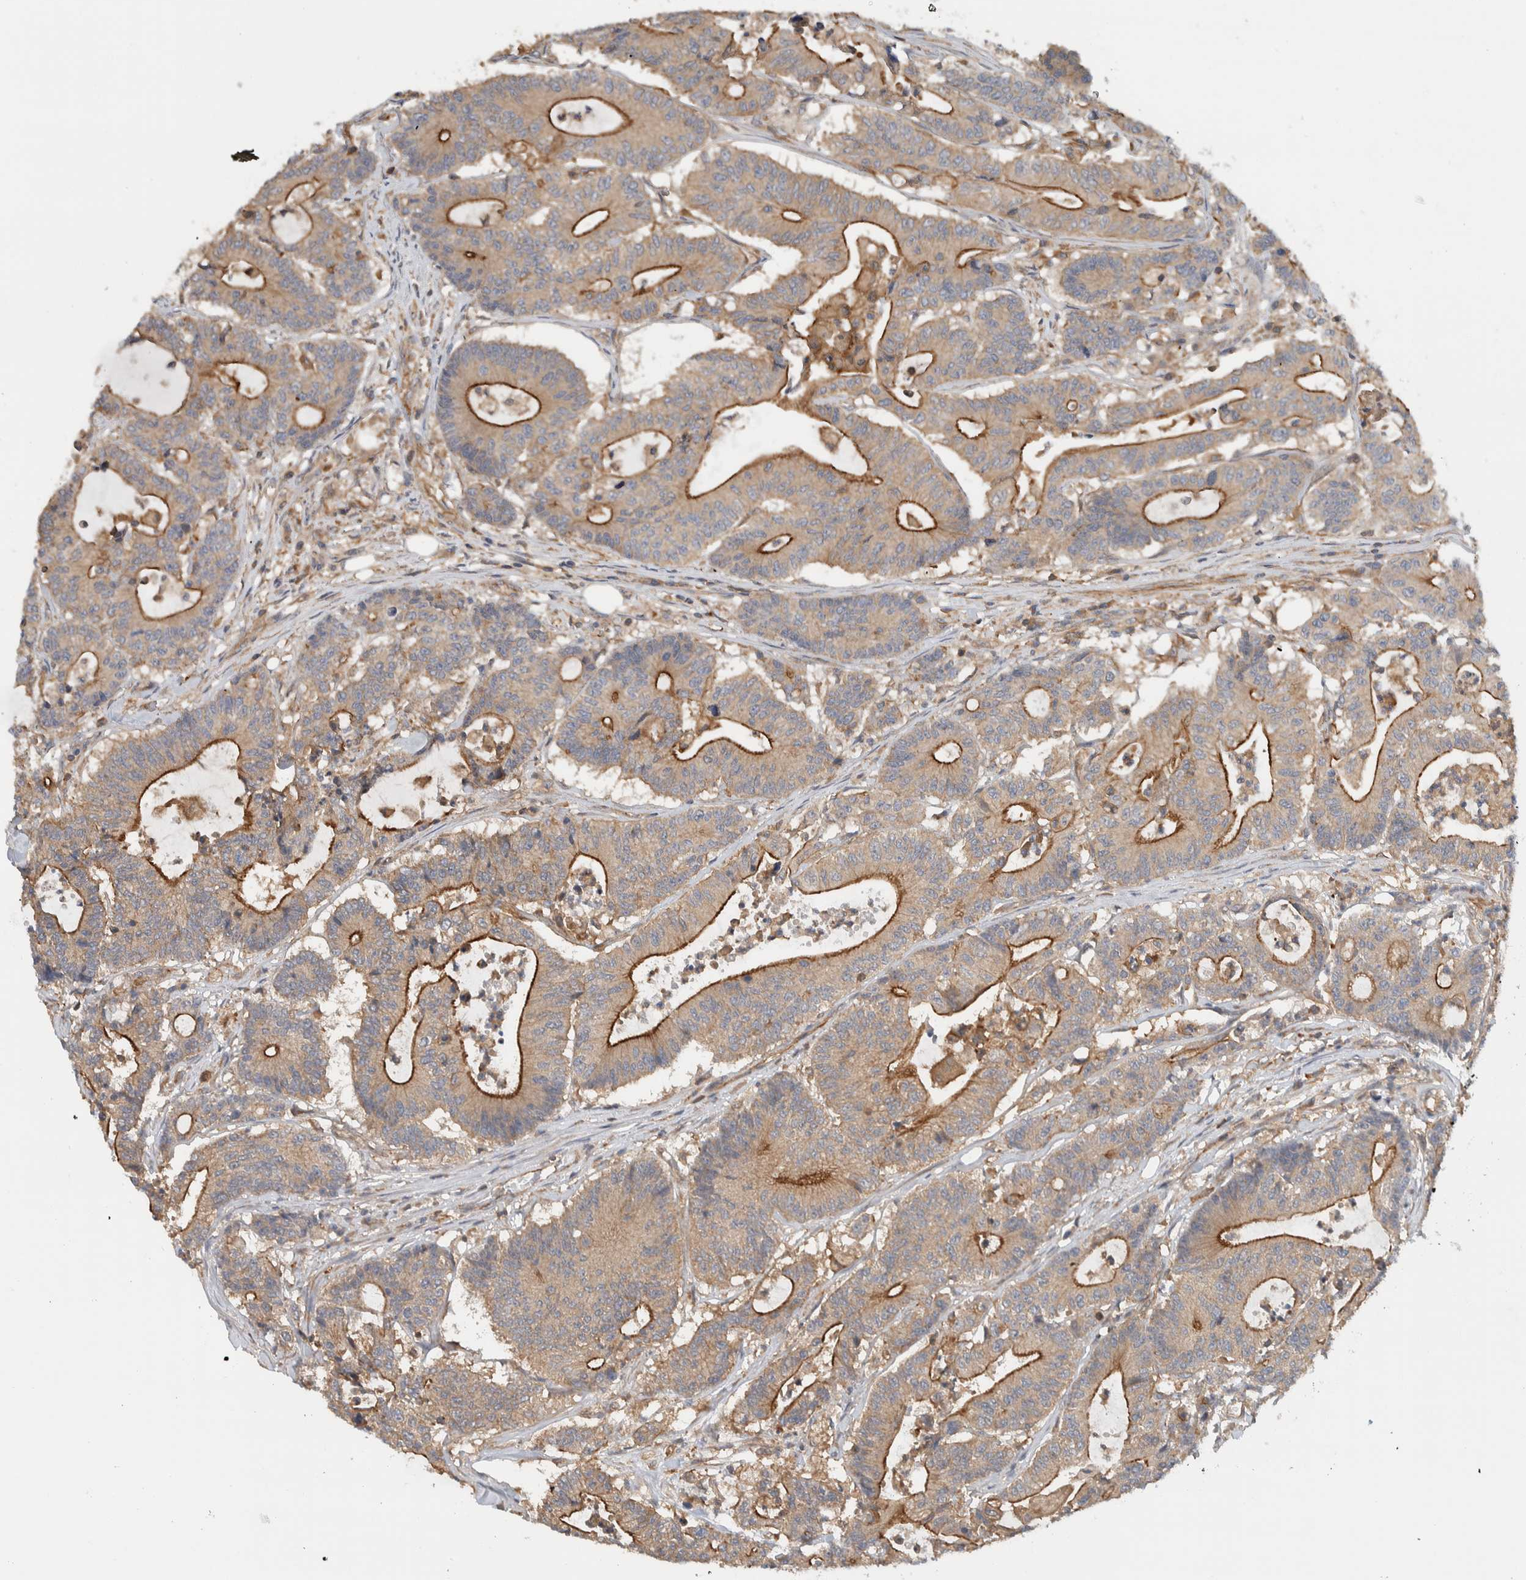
{"staining": {"intensity": "moderate", "quantity": ">75%", "location": "cytoplasmic/membranous"}, "tissue": "colorectal cancer", "cell_type": "Tumor cells", "image_type": "cancer", "snomed": [{"axis": "morphology", "description": "Adenocarcinoma, NOS"}, {"axis": "topography", "description": "Colon"}], "caption": "Brown immunohistochemical staining in human colorectal cancer (adenocarcinoma) demonstrates moderate cytoplasmic/membranous positivity in about >75% of tumor cells.", "gene": "MPRIP", "patient": {"sex": "female", "age": 84}}